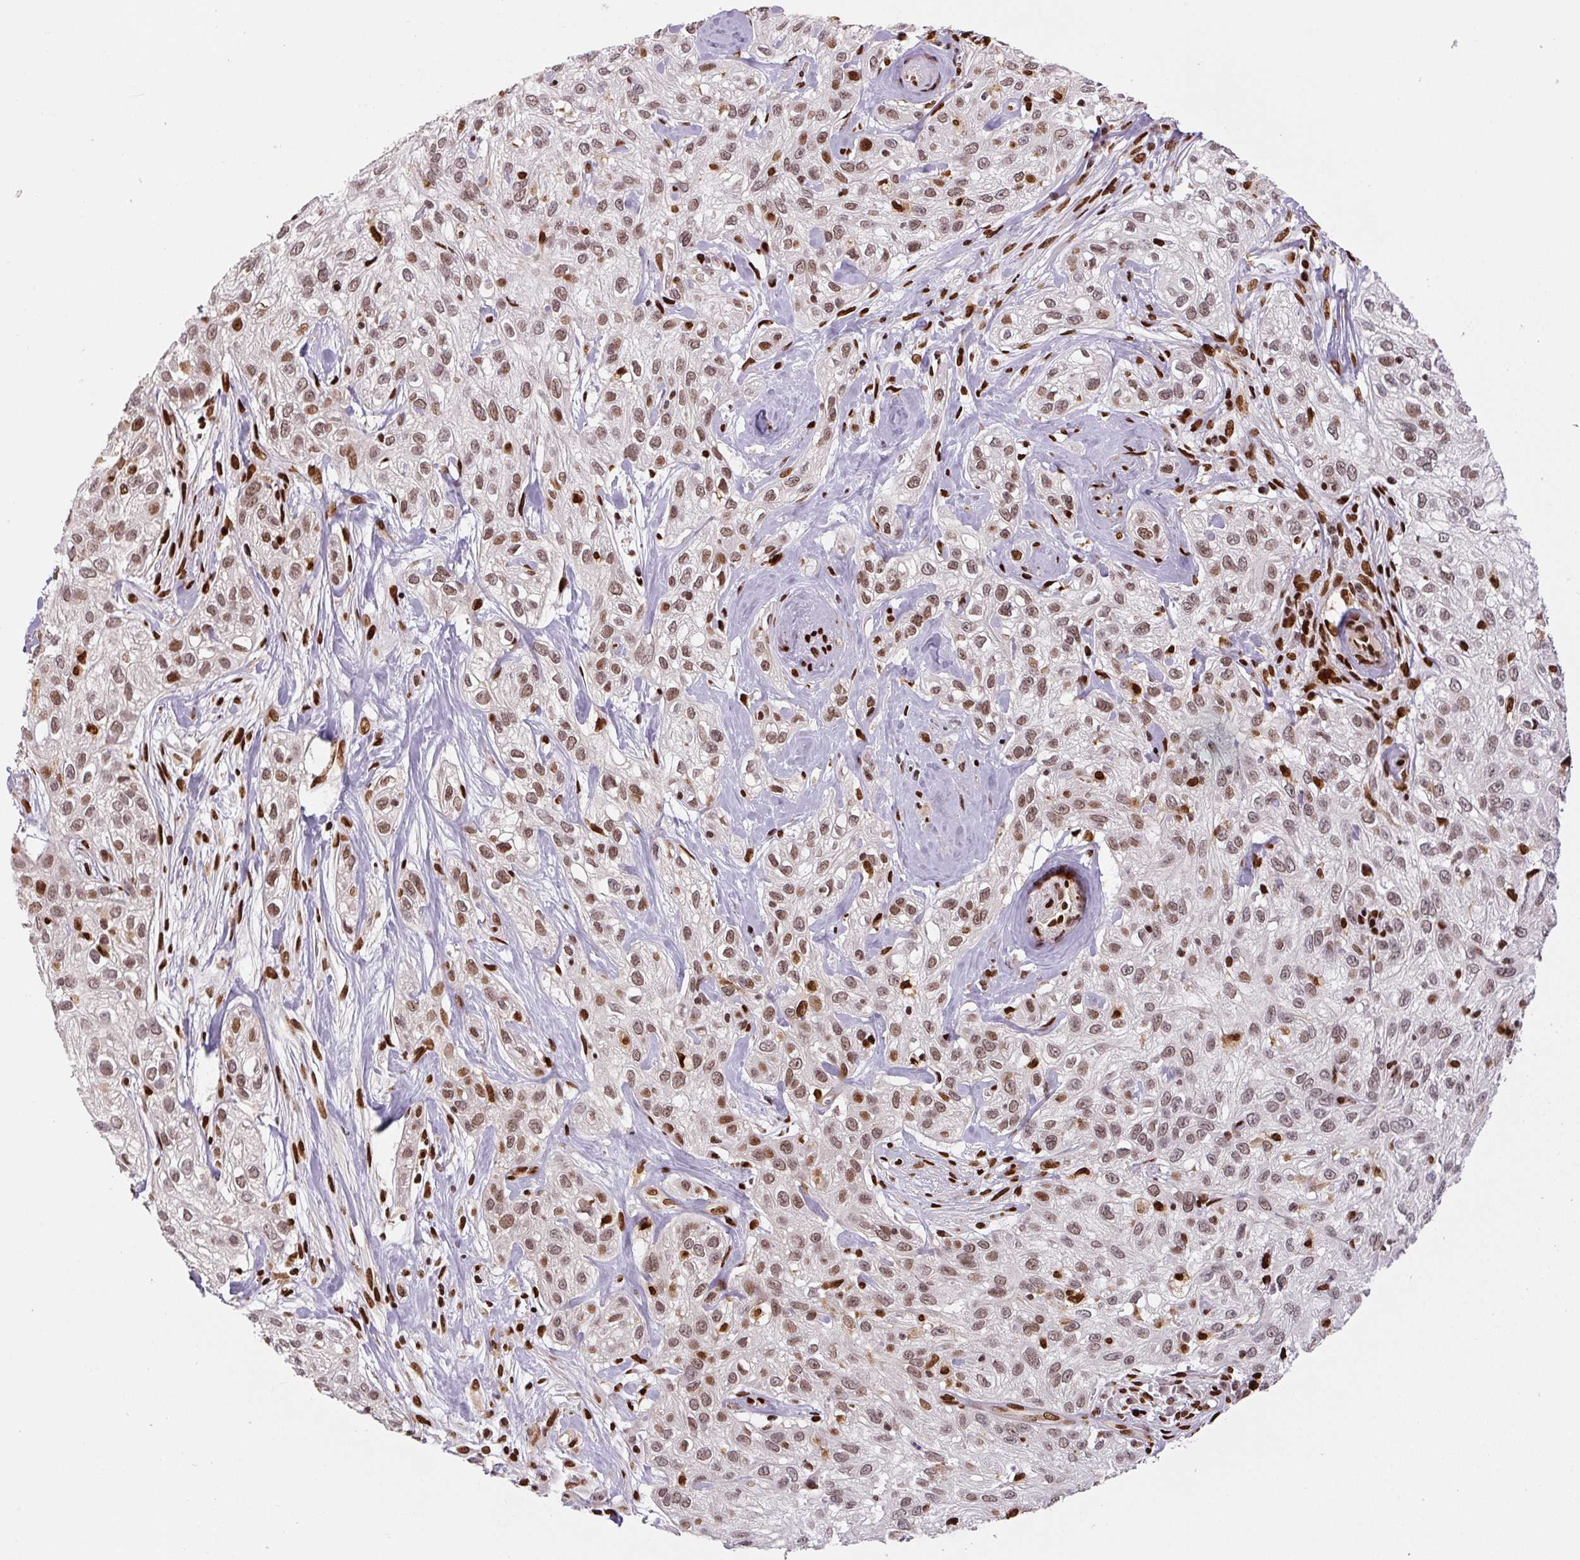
{"staining": {"intensity": "moderate", "quantity": ">75%", "location": "nuclear"}, "tissue": "skin cancer", "cell_type": "Tumor cells", "image_type": "cancer", "snomed": [{"axis": "morphology", "description": "Squamous cell carcinoma, NOS"}, {"axis": "topography", "description": "Skin"}], "caption": "Protein analysis of skin cancer tissue demonstrates moderate nuclear staining in about >75% of tumor cells.", "gene": "PYDC2", "patient": {"sex": "male", "age": 82}}